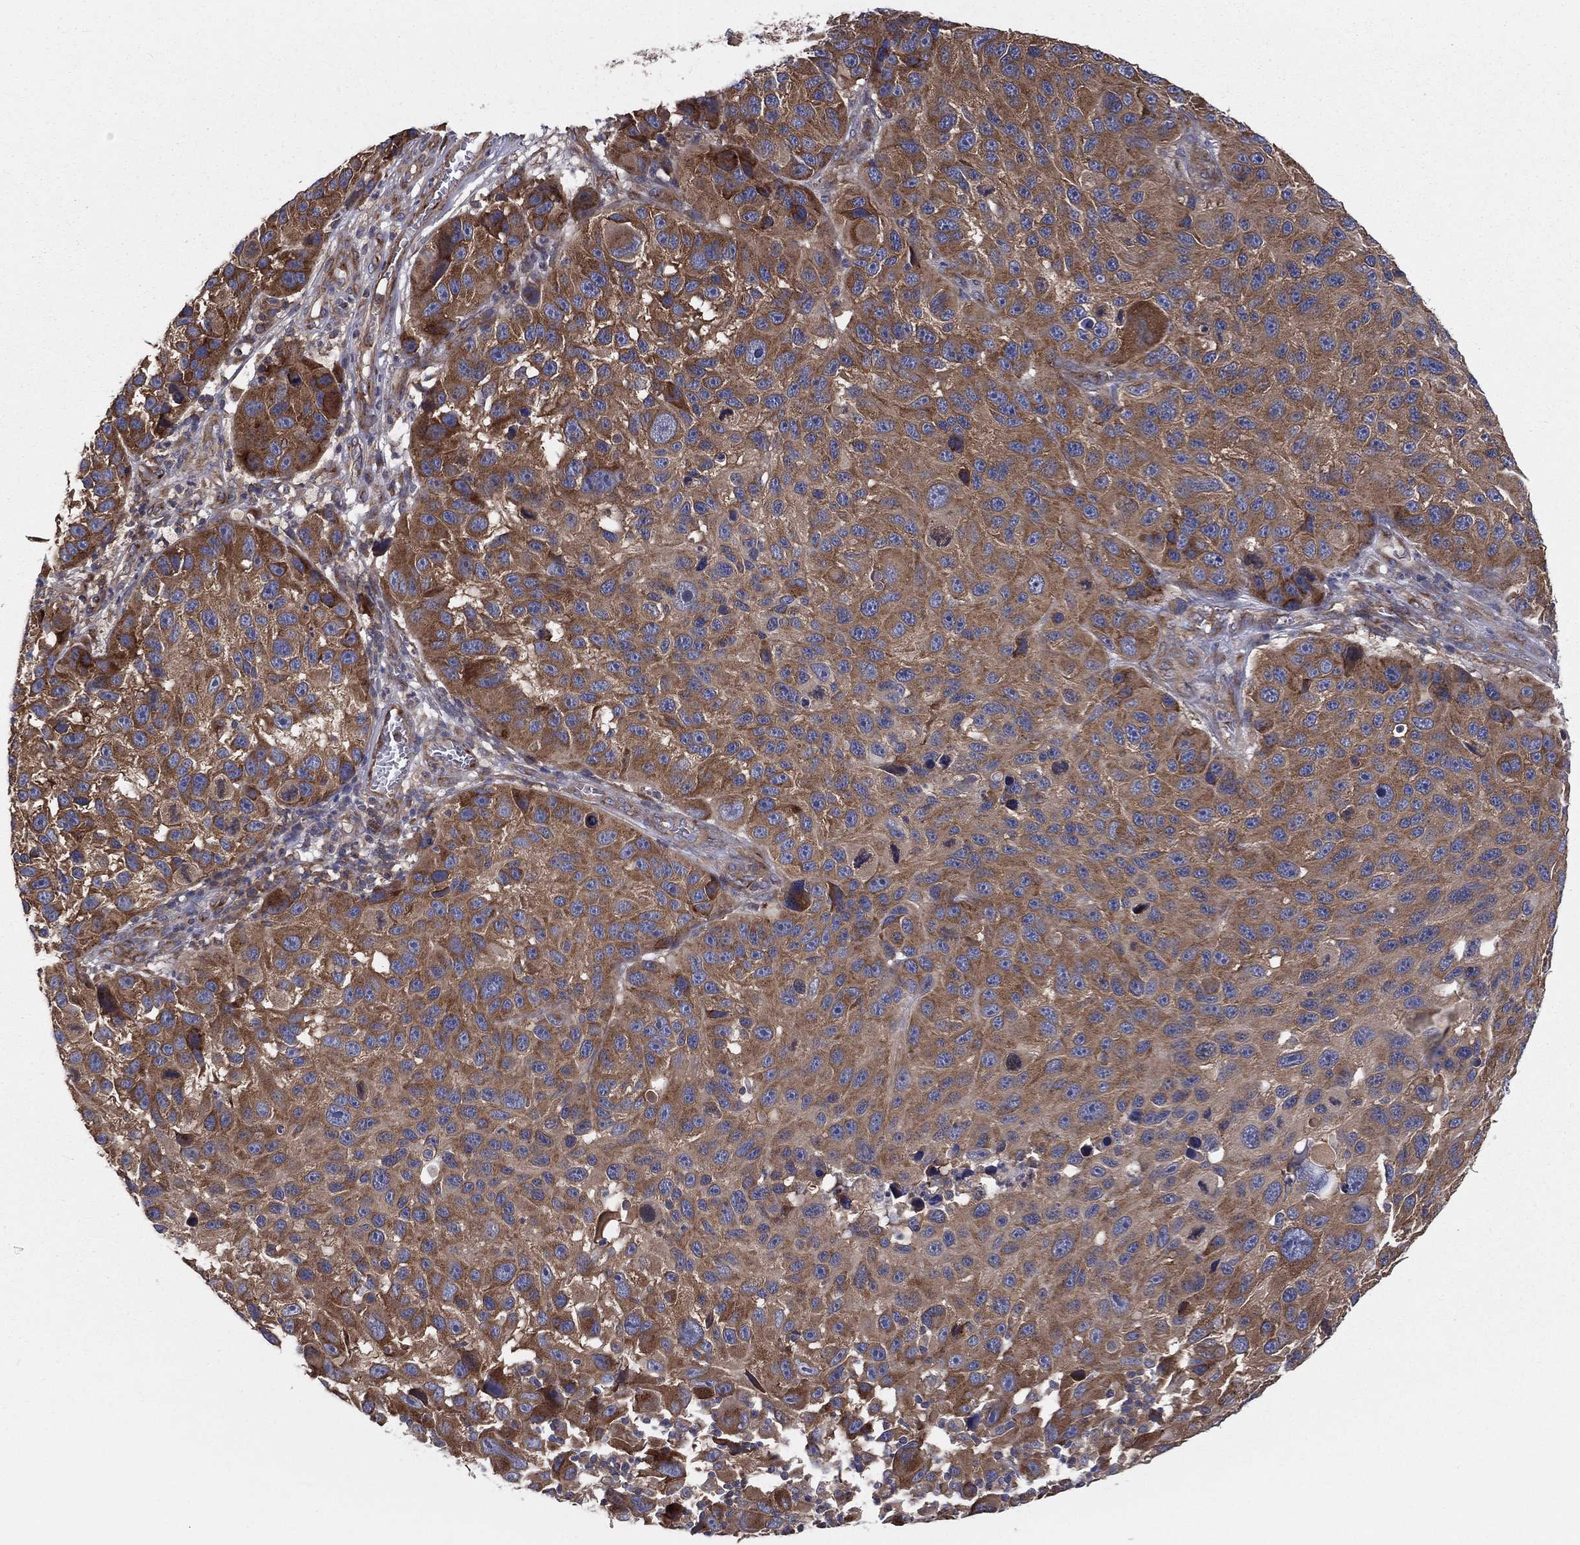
{"staining": {"intensity": "strong", "quantity": "25%-75%", "location": "cytoplasmic/membranous"}, "tissue": "melanoma", "cell_type": "Tumor cells", "image_type": "cancer", "snomed": [{"axis": "morphology", "description": "Malignant melanoma, NOS"}, {"axis": "topography", "description": "Skin"}], "caption": "Human malignant melanoma stained with a brown dye exhibits strong cytoplasmic/membranous positive expression in about 25%-75% of tumor cells.", "gene": "EIF2B5", "patient": {"sex": "male", "age": 53}}